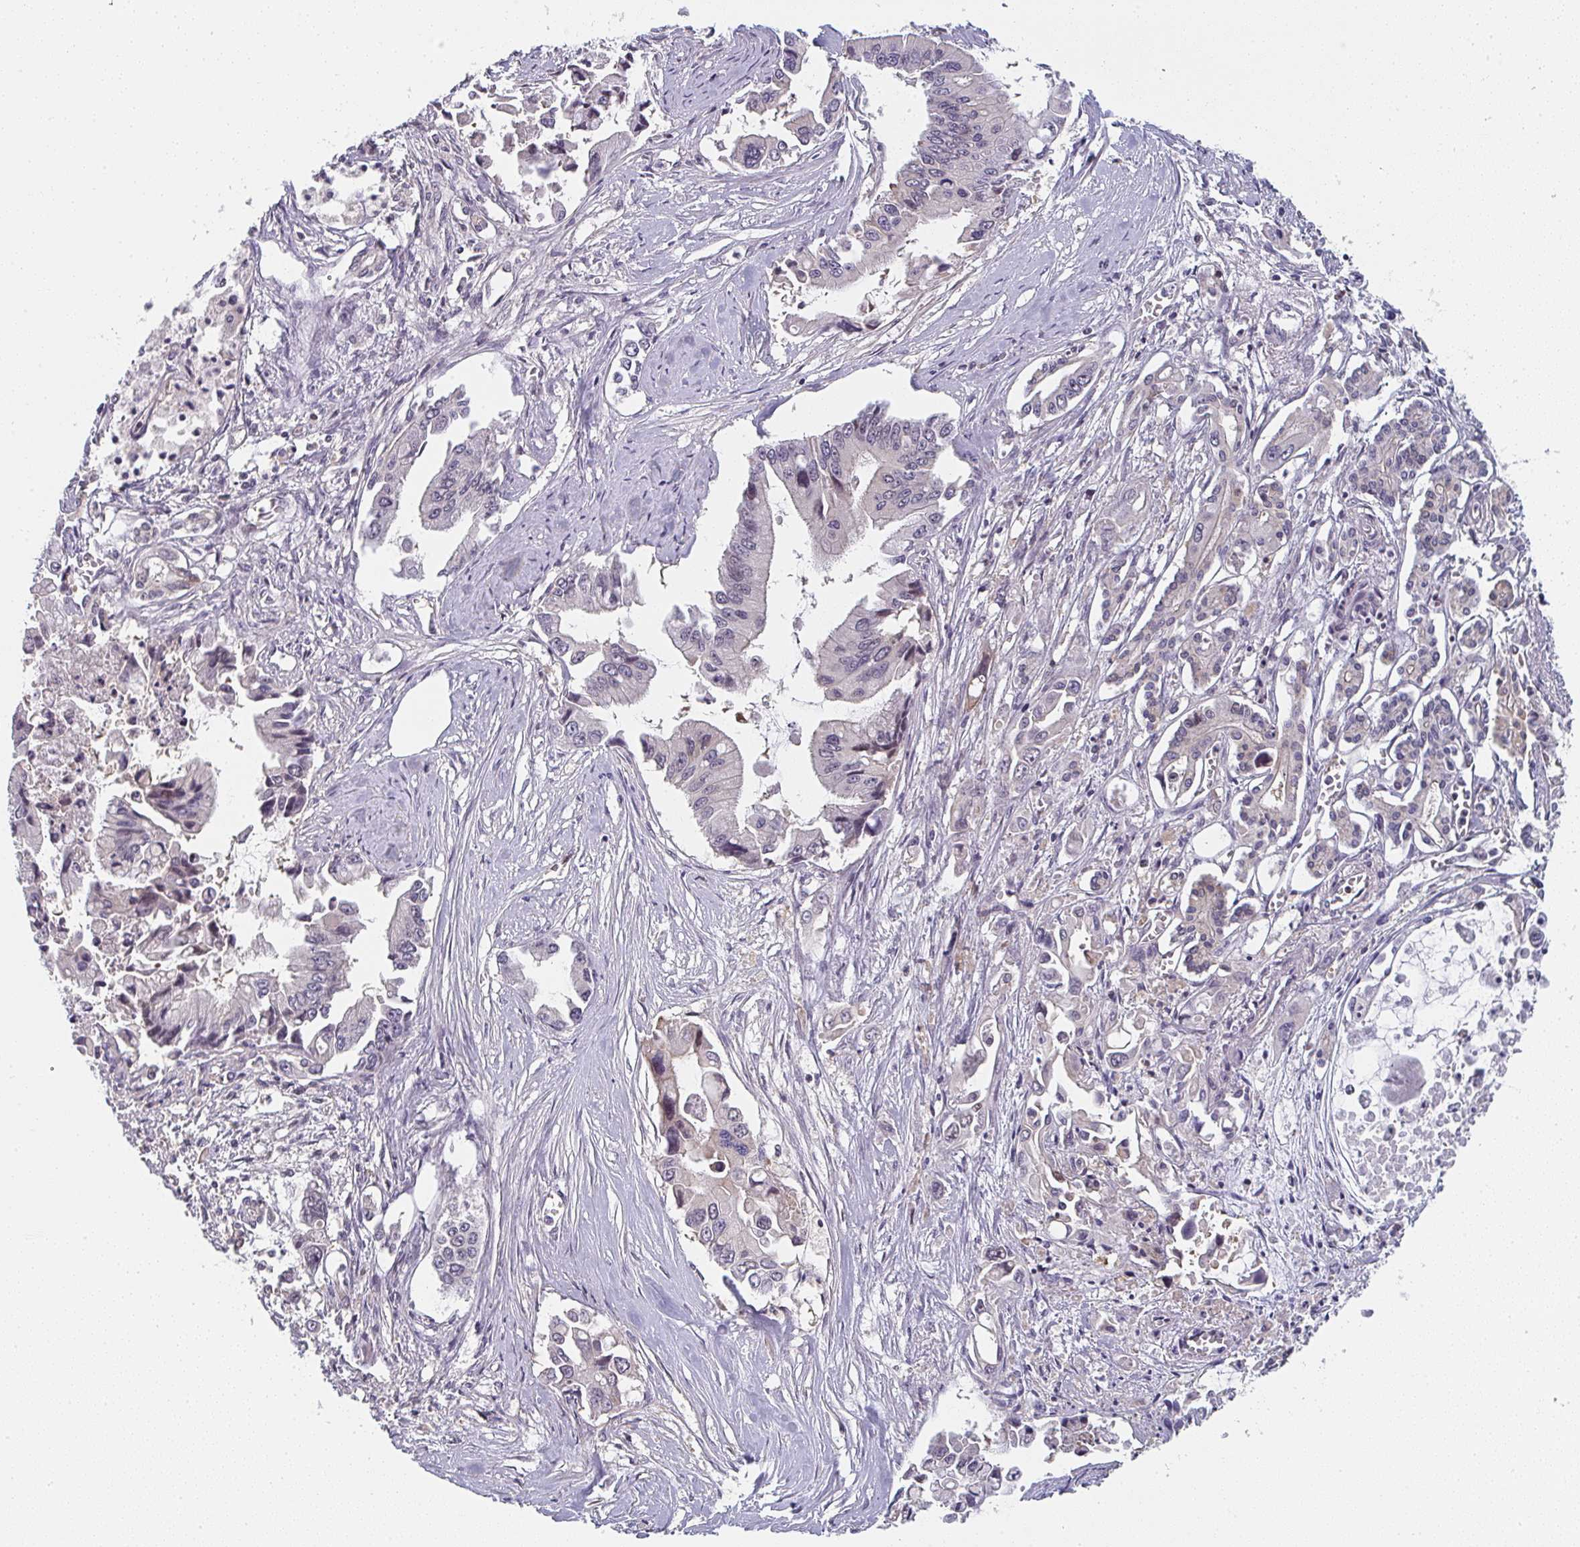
{"staining": {"intensity": "negative", "quantity": "none", "location": "none"}, "tissue": "pancreatic cancer", "cell_type": "Tumor cells", "image_type": "cancer", "snomed": [{"axis": "morphology", "description": "Adenocarcinoma, NOS"}, {"axis": "topography", "description": "Pancreas"}], "caption": "Protein analysis of pancreatic cancer (adenocarcinoma) displays no significant positivity in tumor cells.", "gene": "RANGRF", "patient": {"sex": "male", "age": 84}}